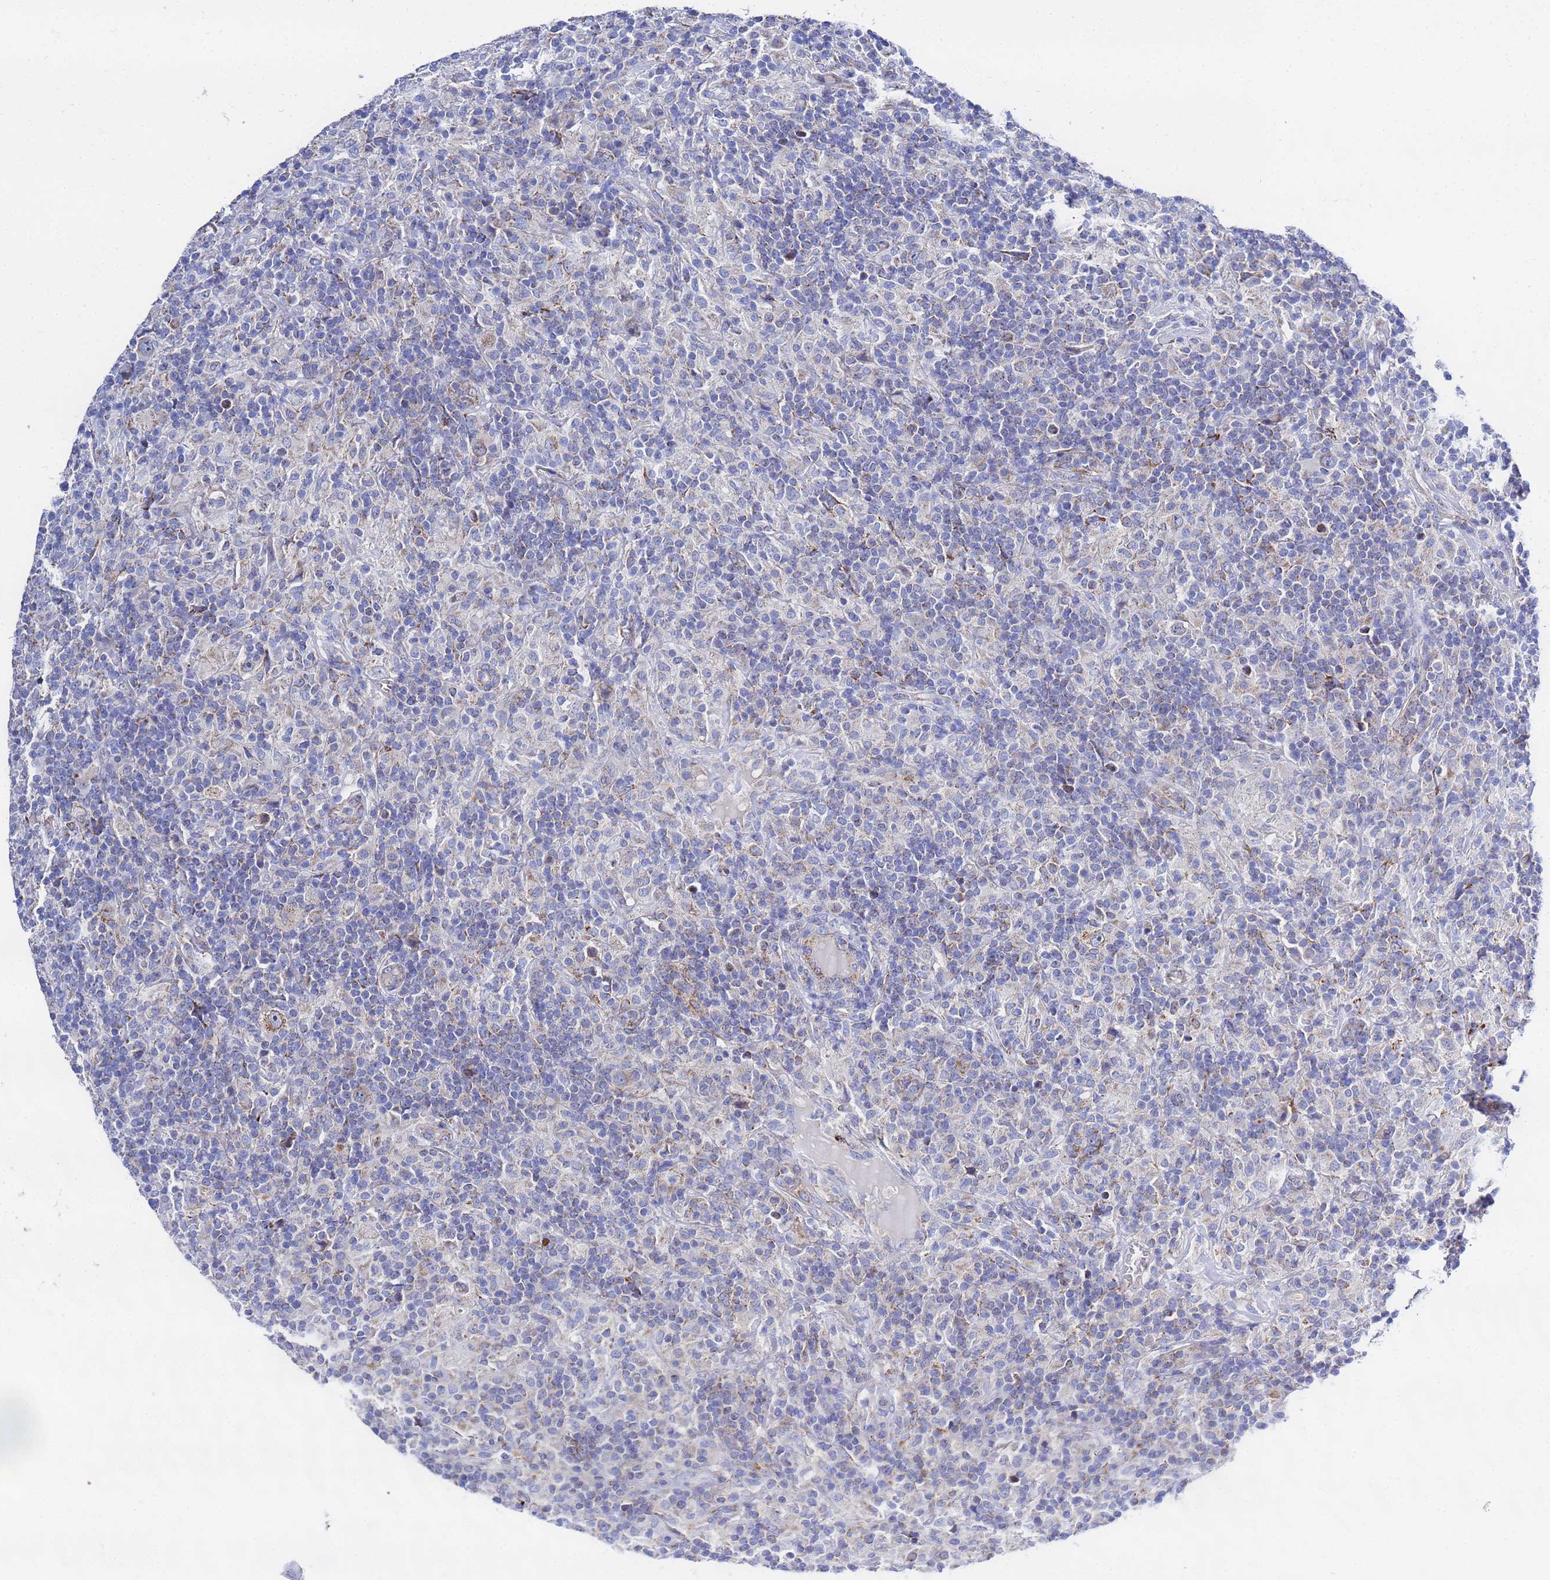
{"staining": {"intensity": "weak", "quantity": ">75%", "location": "cytoplasmic/membranous"}, "tissue": "lymphoma", "cell_type": "Tumor cells", "image_type": "cancer", "snomed": [{"axis": "morphology", "description": "Hodgkin's disease, NOS"}, {"axis": "topography", "description": "Lymph node"}], "caption": "Immunohistochemistry (DAB) staining of human Hodgkin's disease exhibits weak cytoplasmic/membranous protein expression in approximately >75% of tumor cells.", "gene": "FAHD2A", "patient": {"sex": "male", "age": 70}}